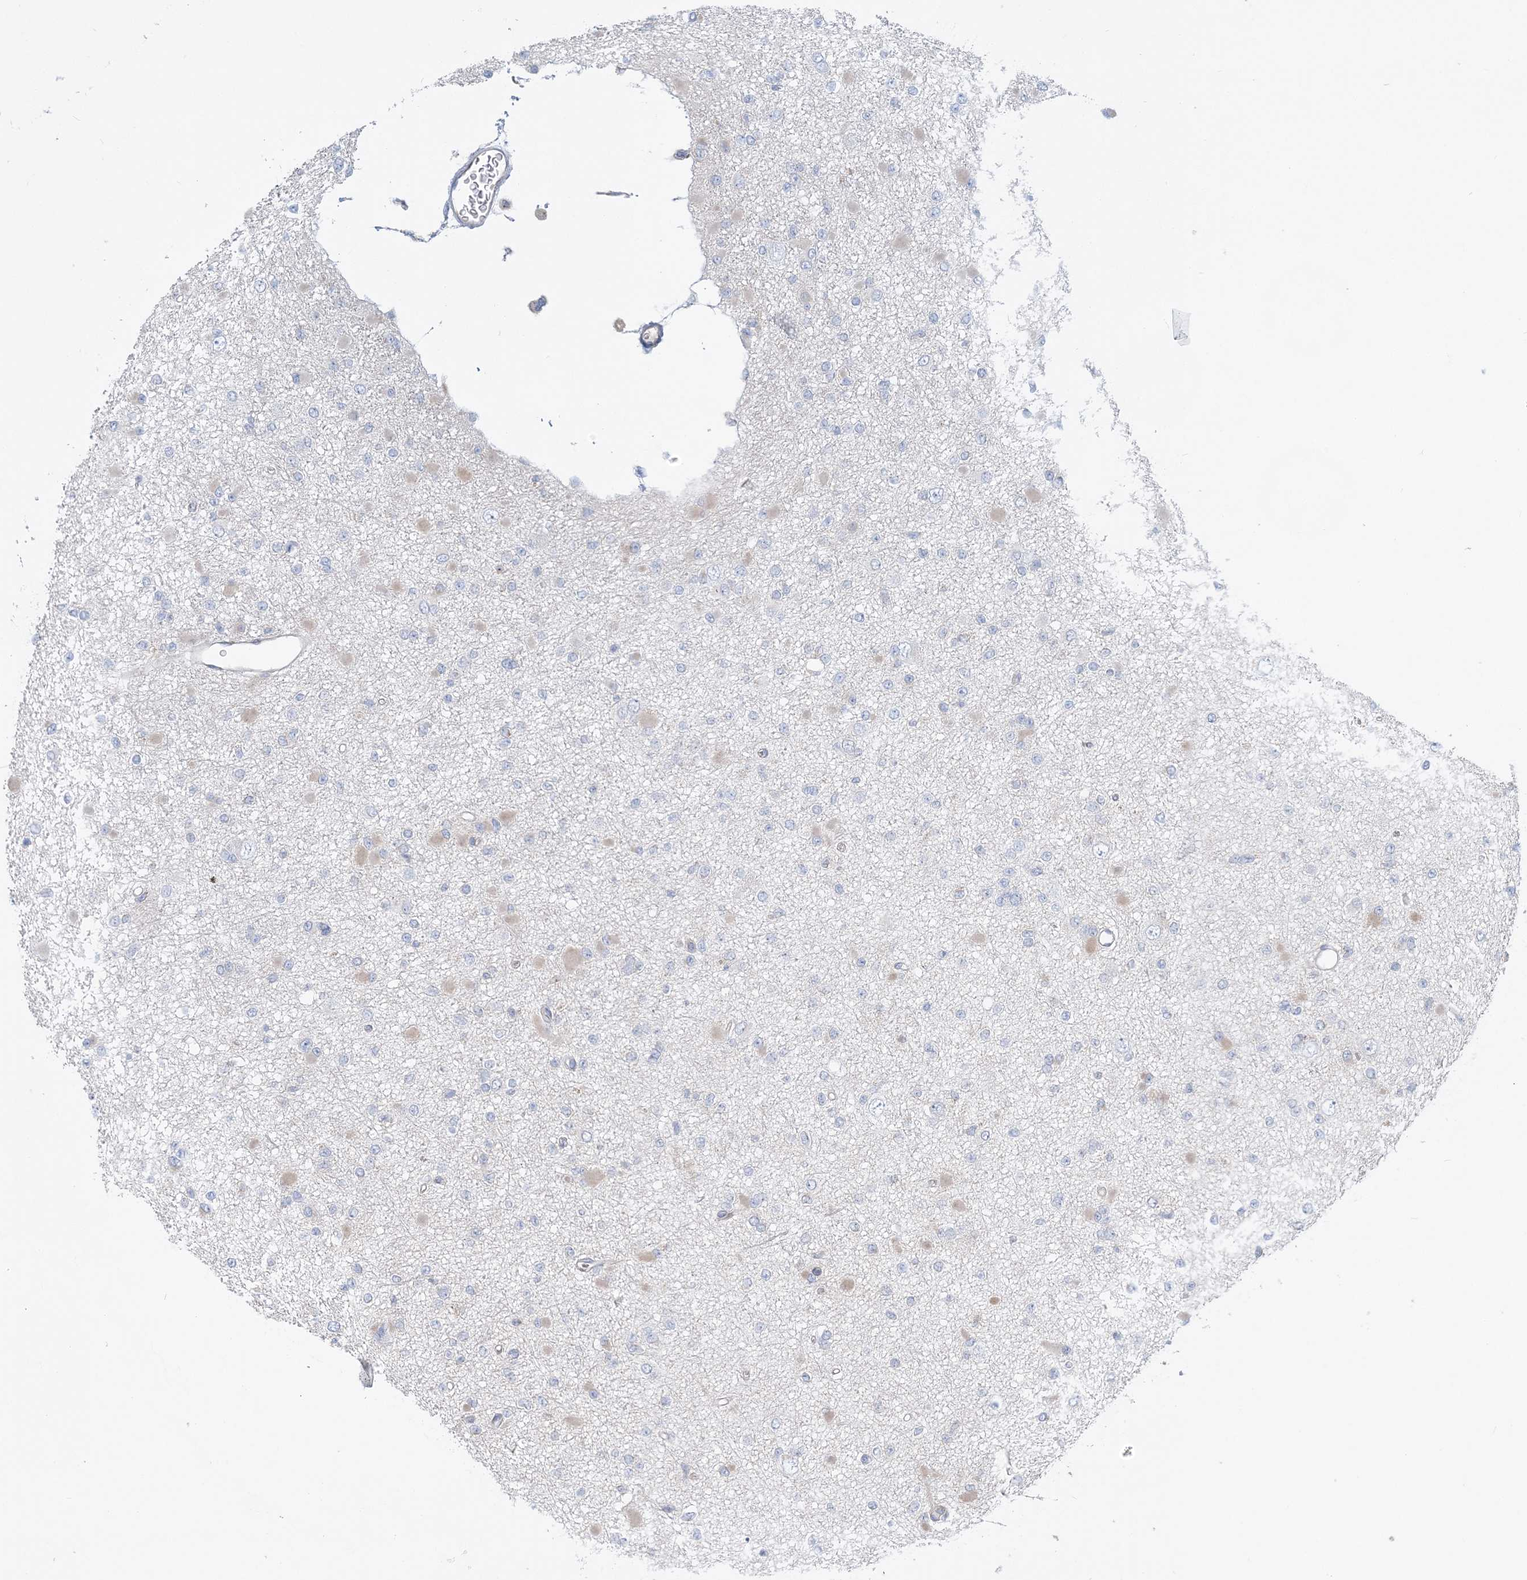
{"staining": {"intensity": "weak", "quantity": "<25%", "location": "cytoplasmic/membranous"}, "tissue": "glioma", "cell_type": "Tumor cells", "image_type": "cancer", "snomed": [{"axis": "morphology", "description": "Glioma, malignant, Low grade"}, {"axis": "topography", "description": "Brain"}], "caption": "DAB immunohistochemical staining of low-grade glioma (malignant) demonstrates no significant expression in tumor cells.", "gene": "FAM114A2", "patient": {"sex": "female", "age": 22}}